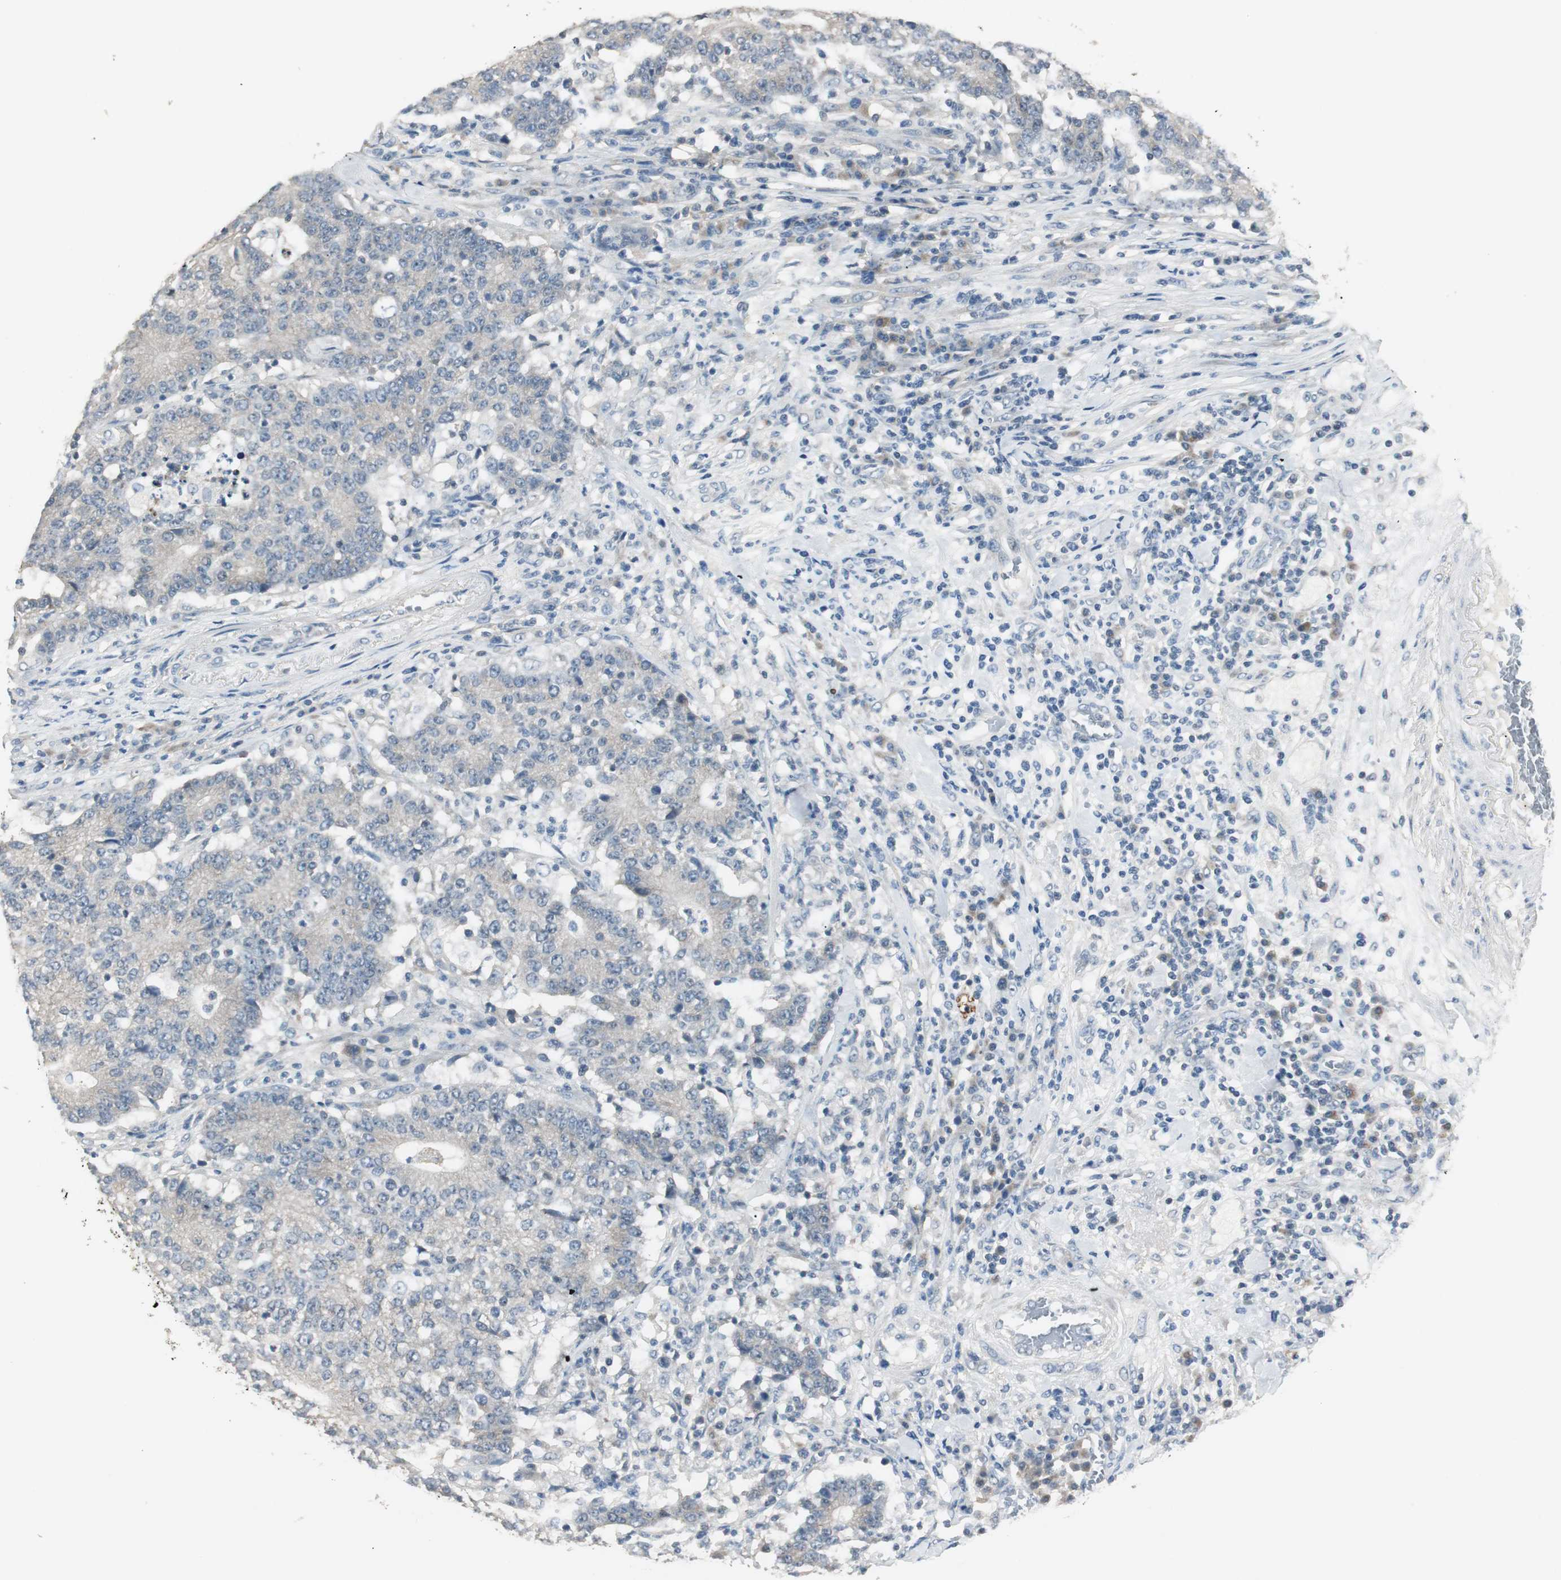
{"staining": {"intensity": "weak", "quantity": "25%-75%", "location": "cytoplasmic/membranous"}, "tissue": "colorectal cancer", "cell_type": "Tumor cells", "image_type": "cancer", "snomed": [{"axis": "morphology", "description": "Normal tissue, NOS"}, {"axis": "morphology", "description": "Adenocarcinoma, NOS"}, {"axis": "topography", "description": "Colon"}], "caption": "DAB immunohistochemical staining of human colorectal cancer (adenocarcinoma) shows weak cytoplasmic/membranous protein expression in approximately 25%-75% of tumor cells.", "gene": "PTPRN2", "patient": {"sex": "female", "age": 75}}